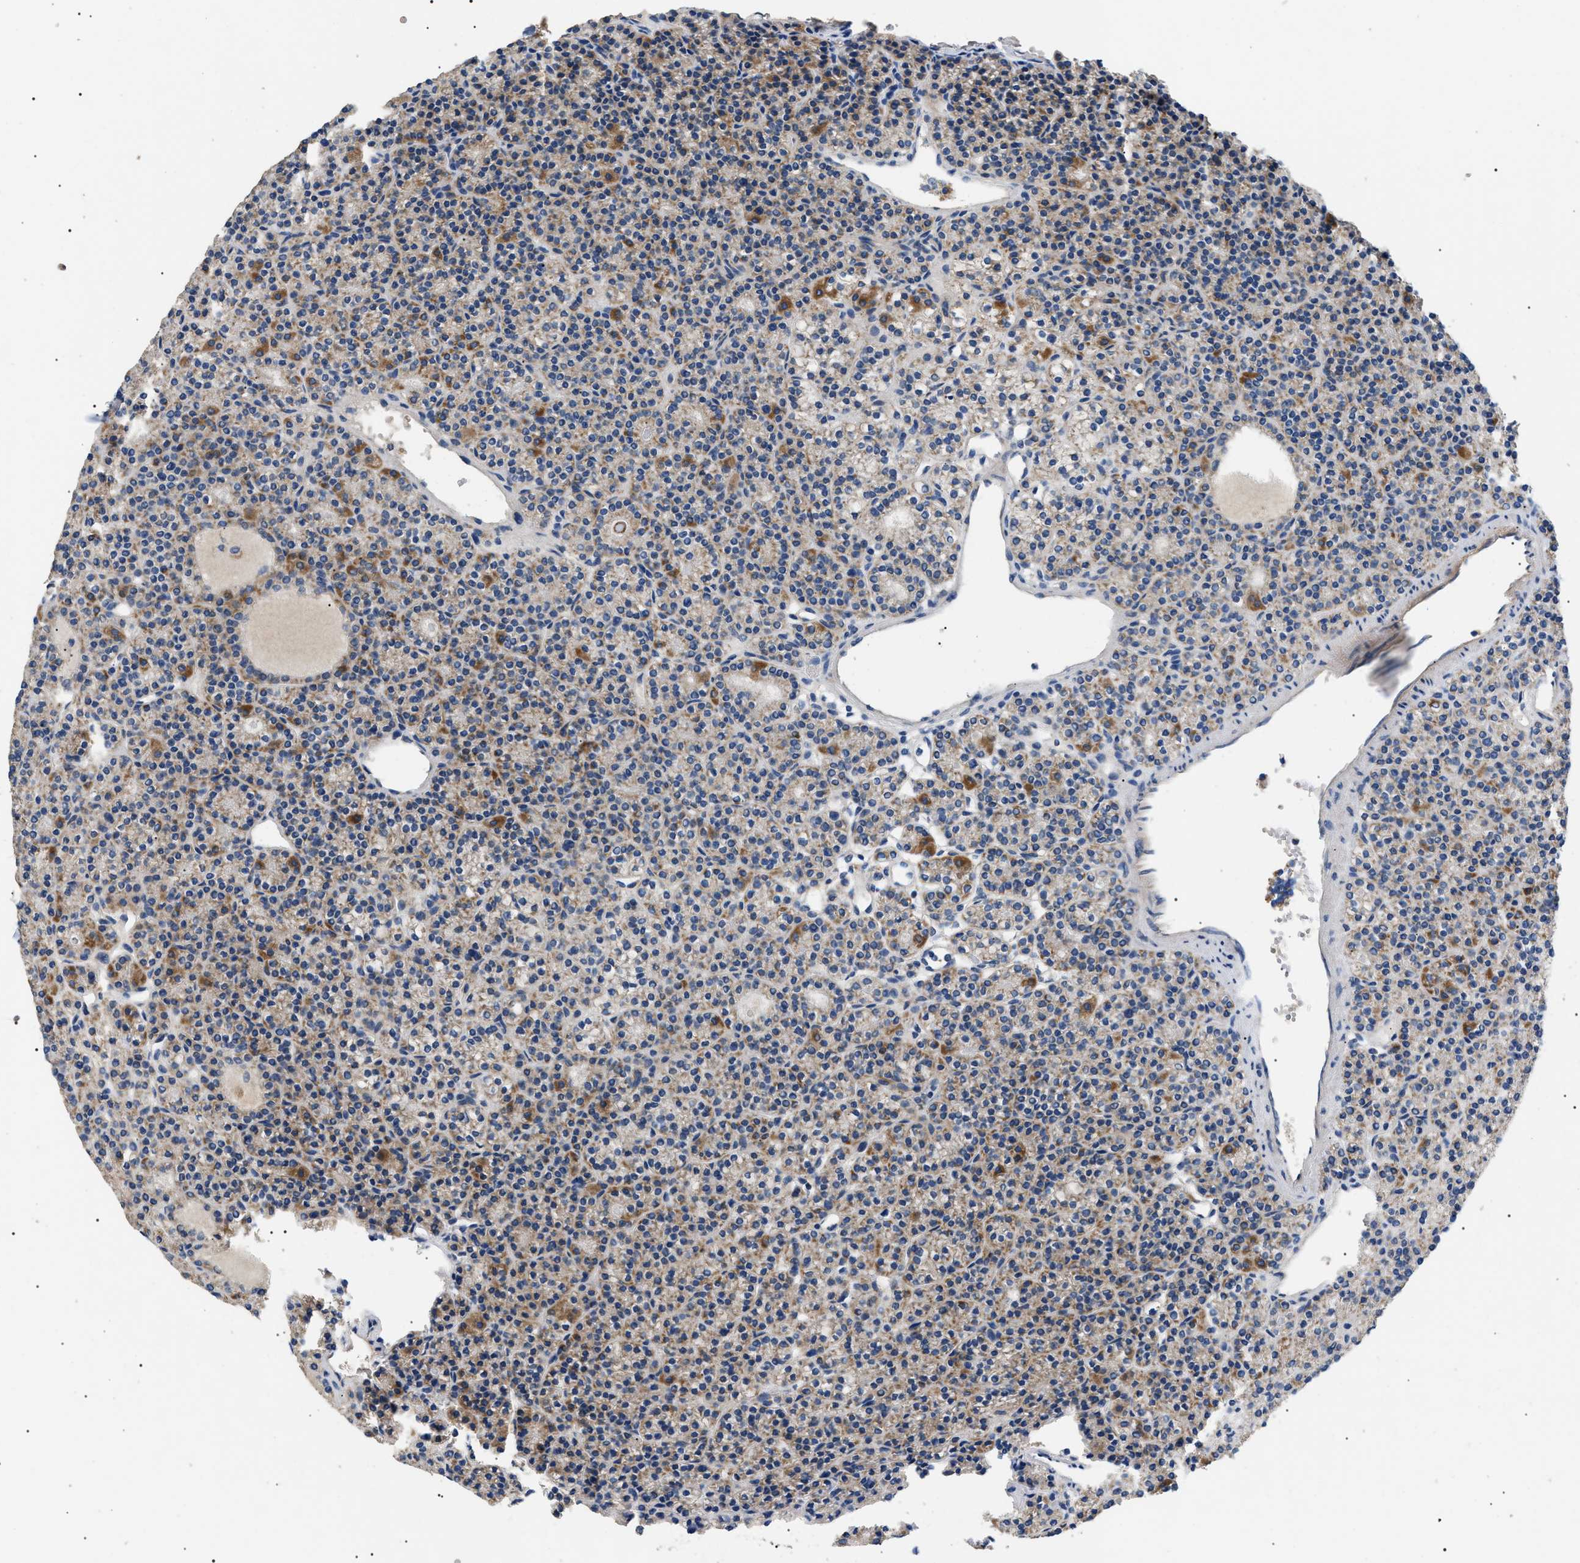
{"staining": {"intensity": "moderate", "quantity": "25%-75%", "location": "cytoplasmic/membranous"}, "tissue": "parathyroid gland", "cell_type": "Glandular cells", "image_type": "normal", "snomed": [{"axis": "morphology", "description": "Normal tissue, NOS"}, {"axis": "morphology", "description": "Adenoma, NOS"}, {"axis": "topography", "description": "Parathyroid gland"}], "caption": "The immunohistochemical stain shows moderate cytoplasmic/membranous expression in glandular cells of unremarkable parathyroid gland.", "gene": "TOMM6", "patient": {"sex": "female", "age": 64}}